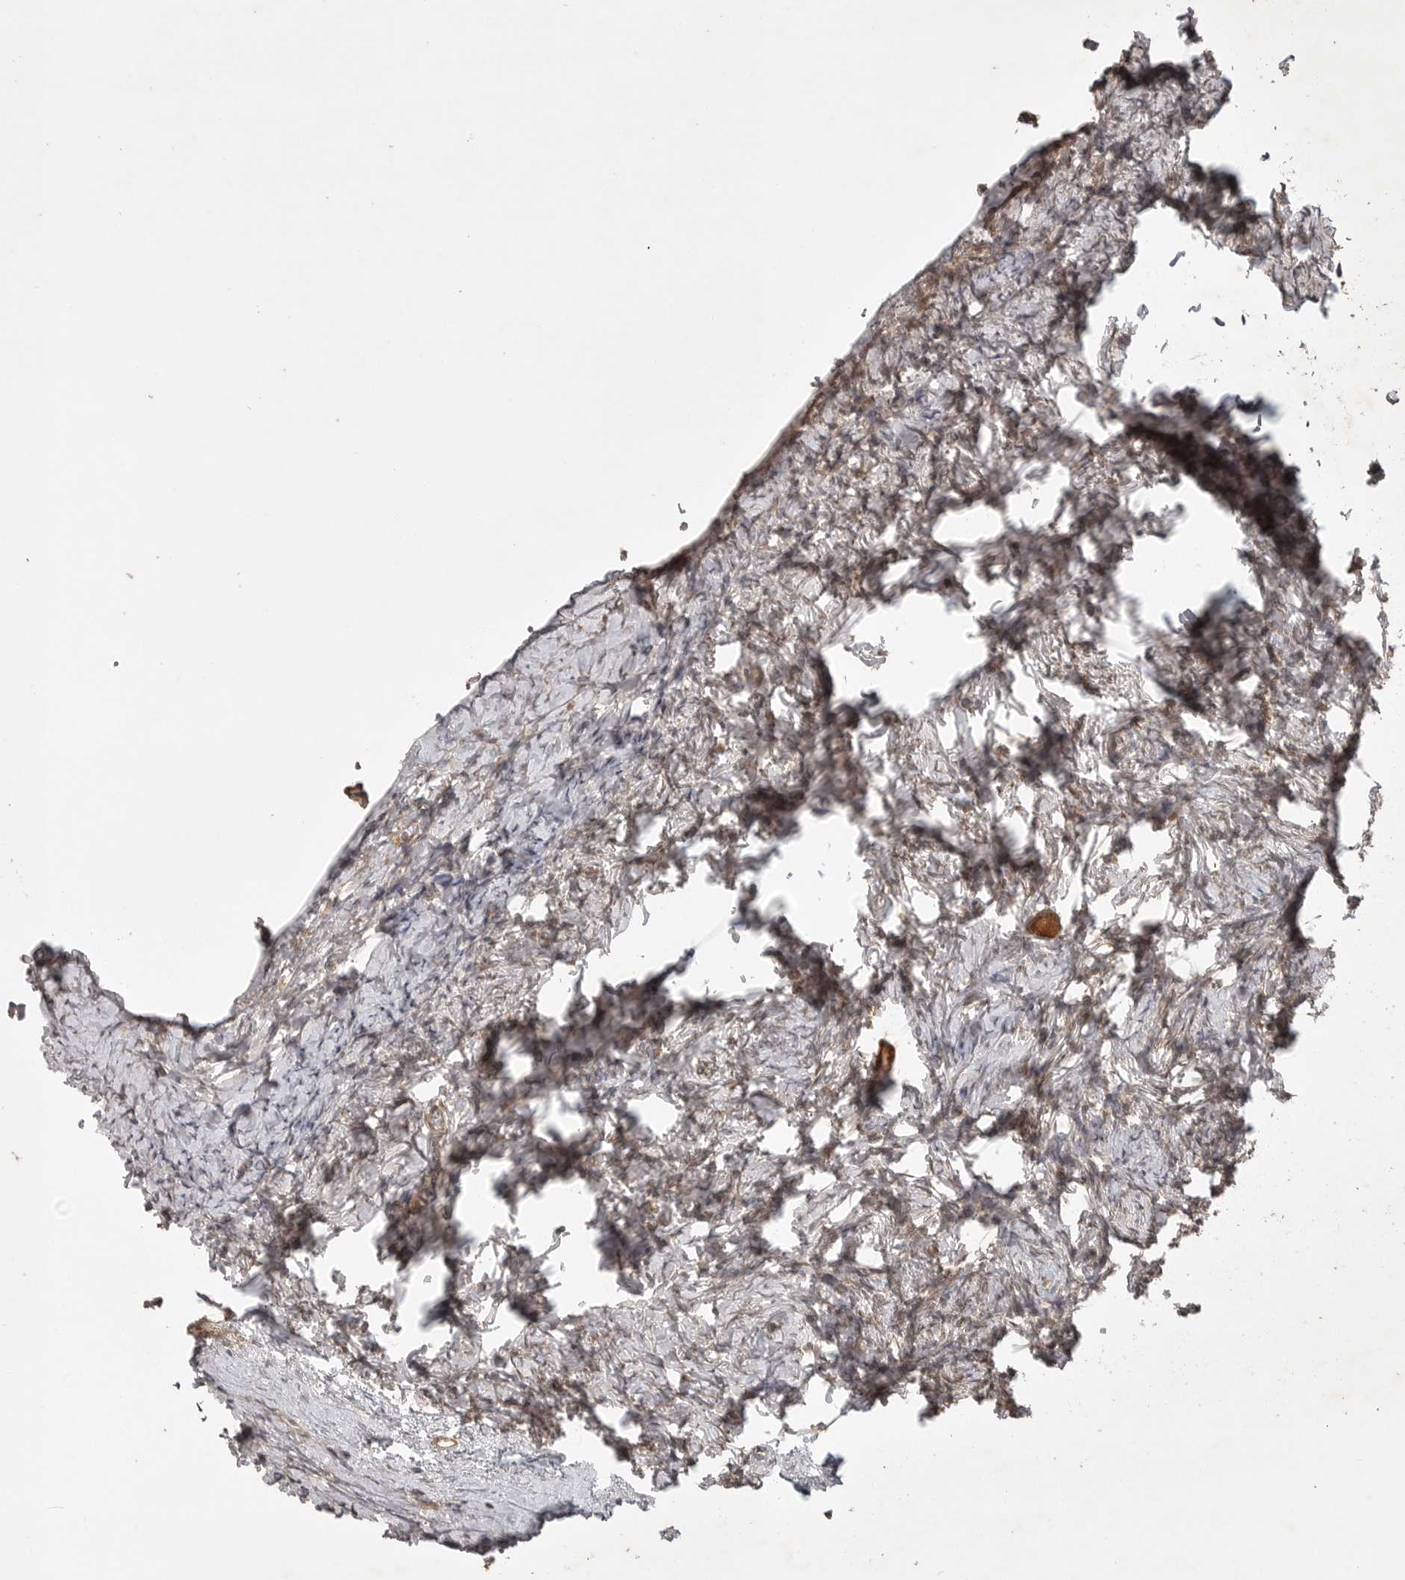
{"staining": {"intensity": "moderate", "quantity": ">75%", "location": "cytoplasmic/membranous"}, "tissue": "ovary", "cell_type": "Follicle cells", "image_type": "normal", "snomed": [{"axis": "morphology", "description": "Normal tissue, NOS"}, {"axis": "topography", "description": "Ovary"}], "caption": "The micrograph demonstrates staining of benign ovary, revealing moderate cytoplasmic/membranous protein expression (brown color) within follicle cells.", "gene": "ZNF232", "patient": {"sex": "female", "age": 27}}